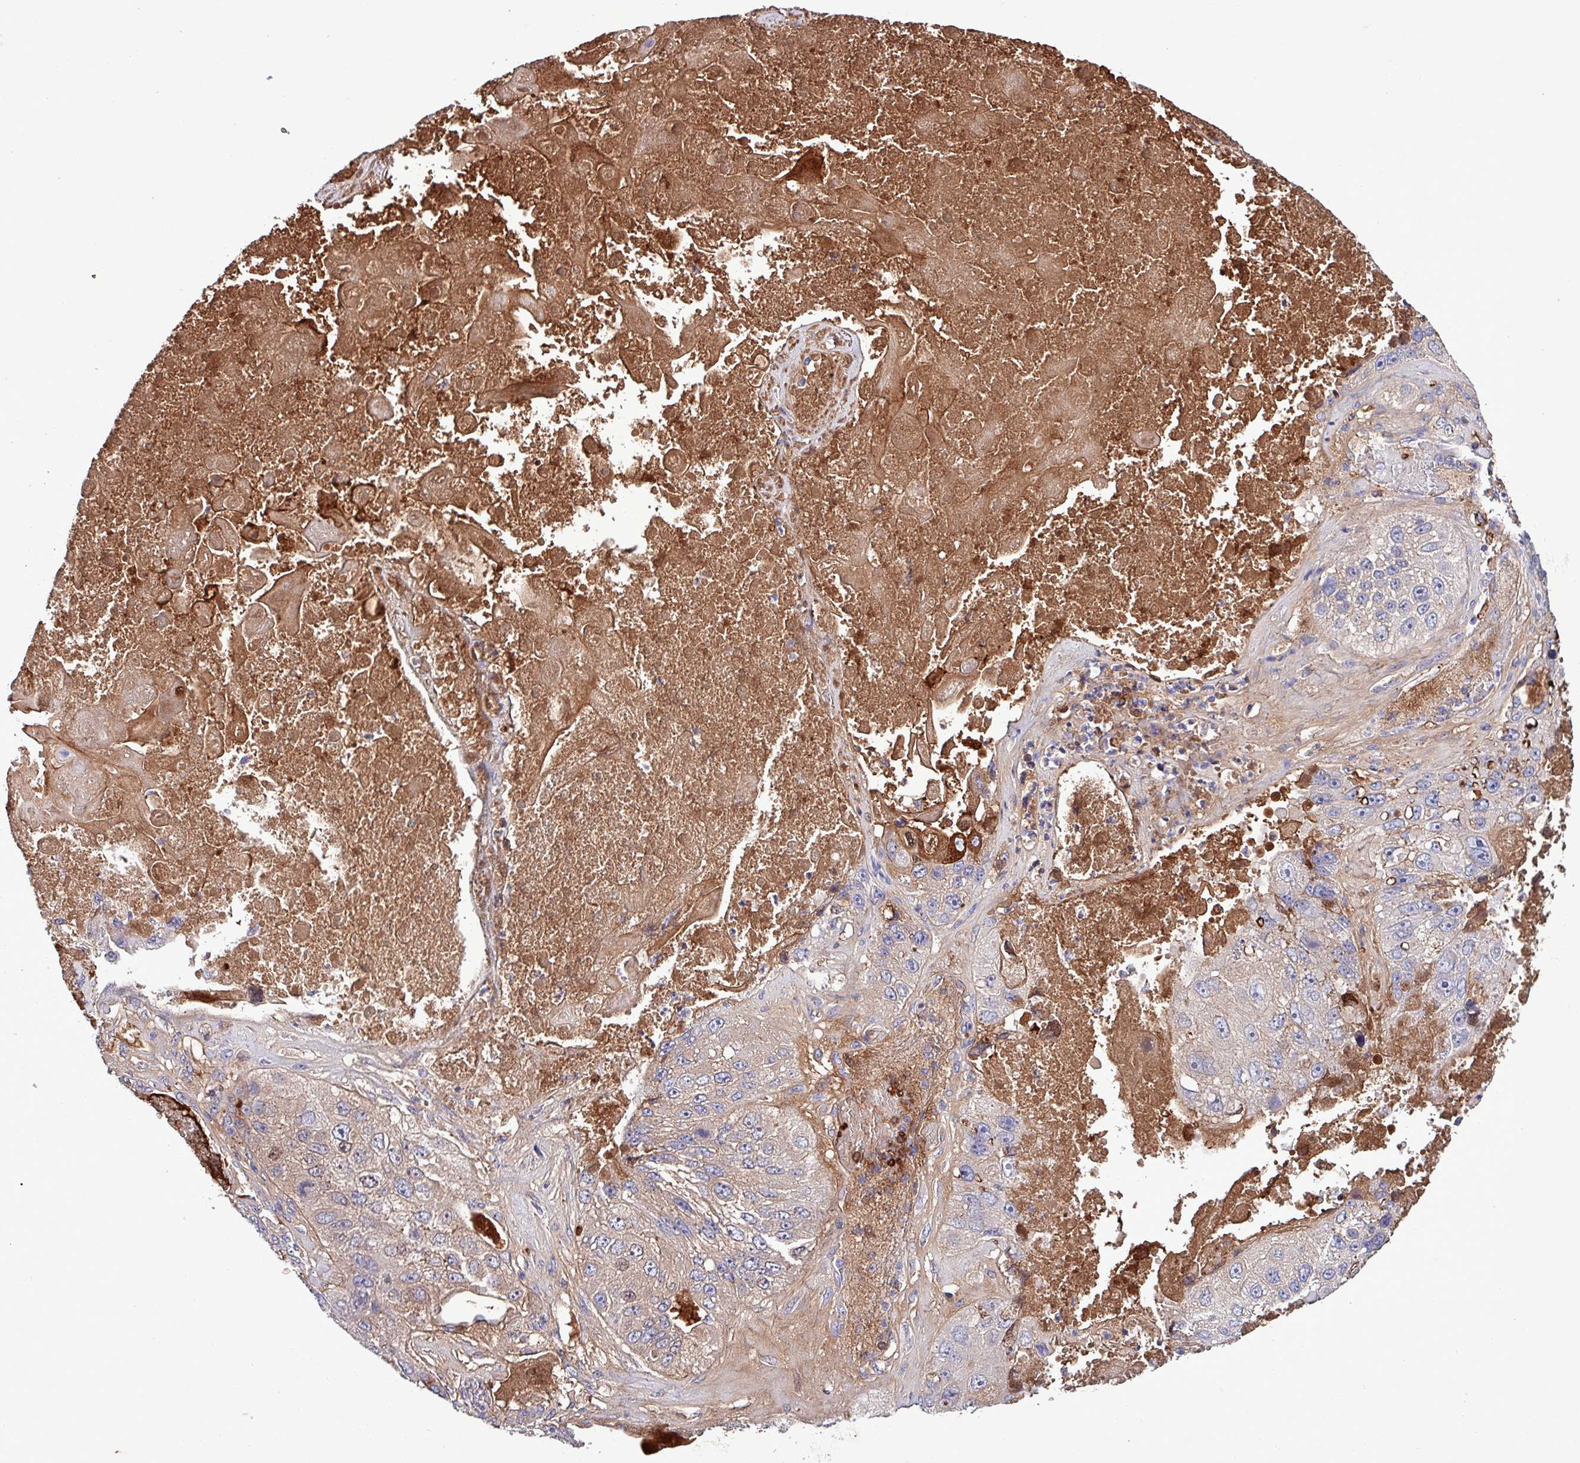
{"staining": {"intensity": "moderate", "quantity": "<25%", "location": "cytoplasmic/membranous,nuclear"}, "tissue": "lung cancer", "cell_type": "Tumor cells", "image_type": "cancer", "snomed": [{"axis": "morphology", "description": "Squamous cell carcinoma, NOS"}, {"axis": "topography", "description": "Lung"}], "caption": "Immunohistochemical staining of lung cancer reveals moderate cytoplasmic/membranous and nuclear protein expression in about <25% of tumor cells.", "gene": "HP", "patient": {"sex": "male", "age": 61}}